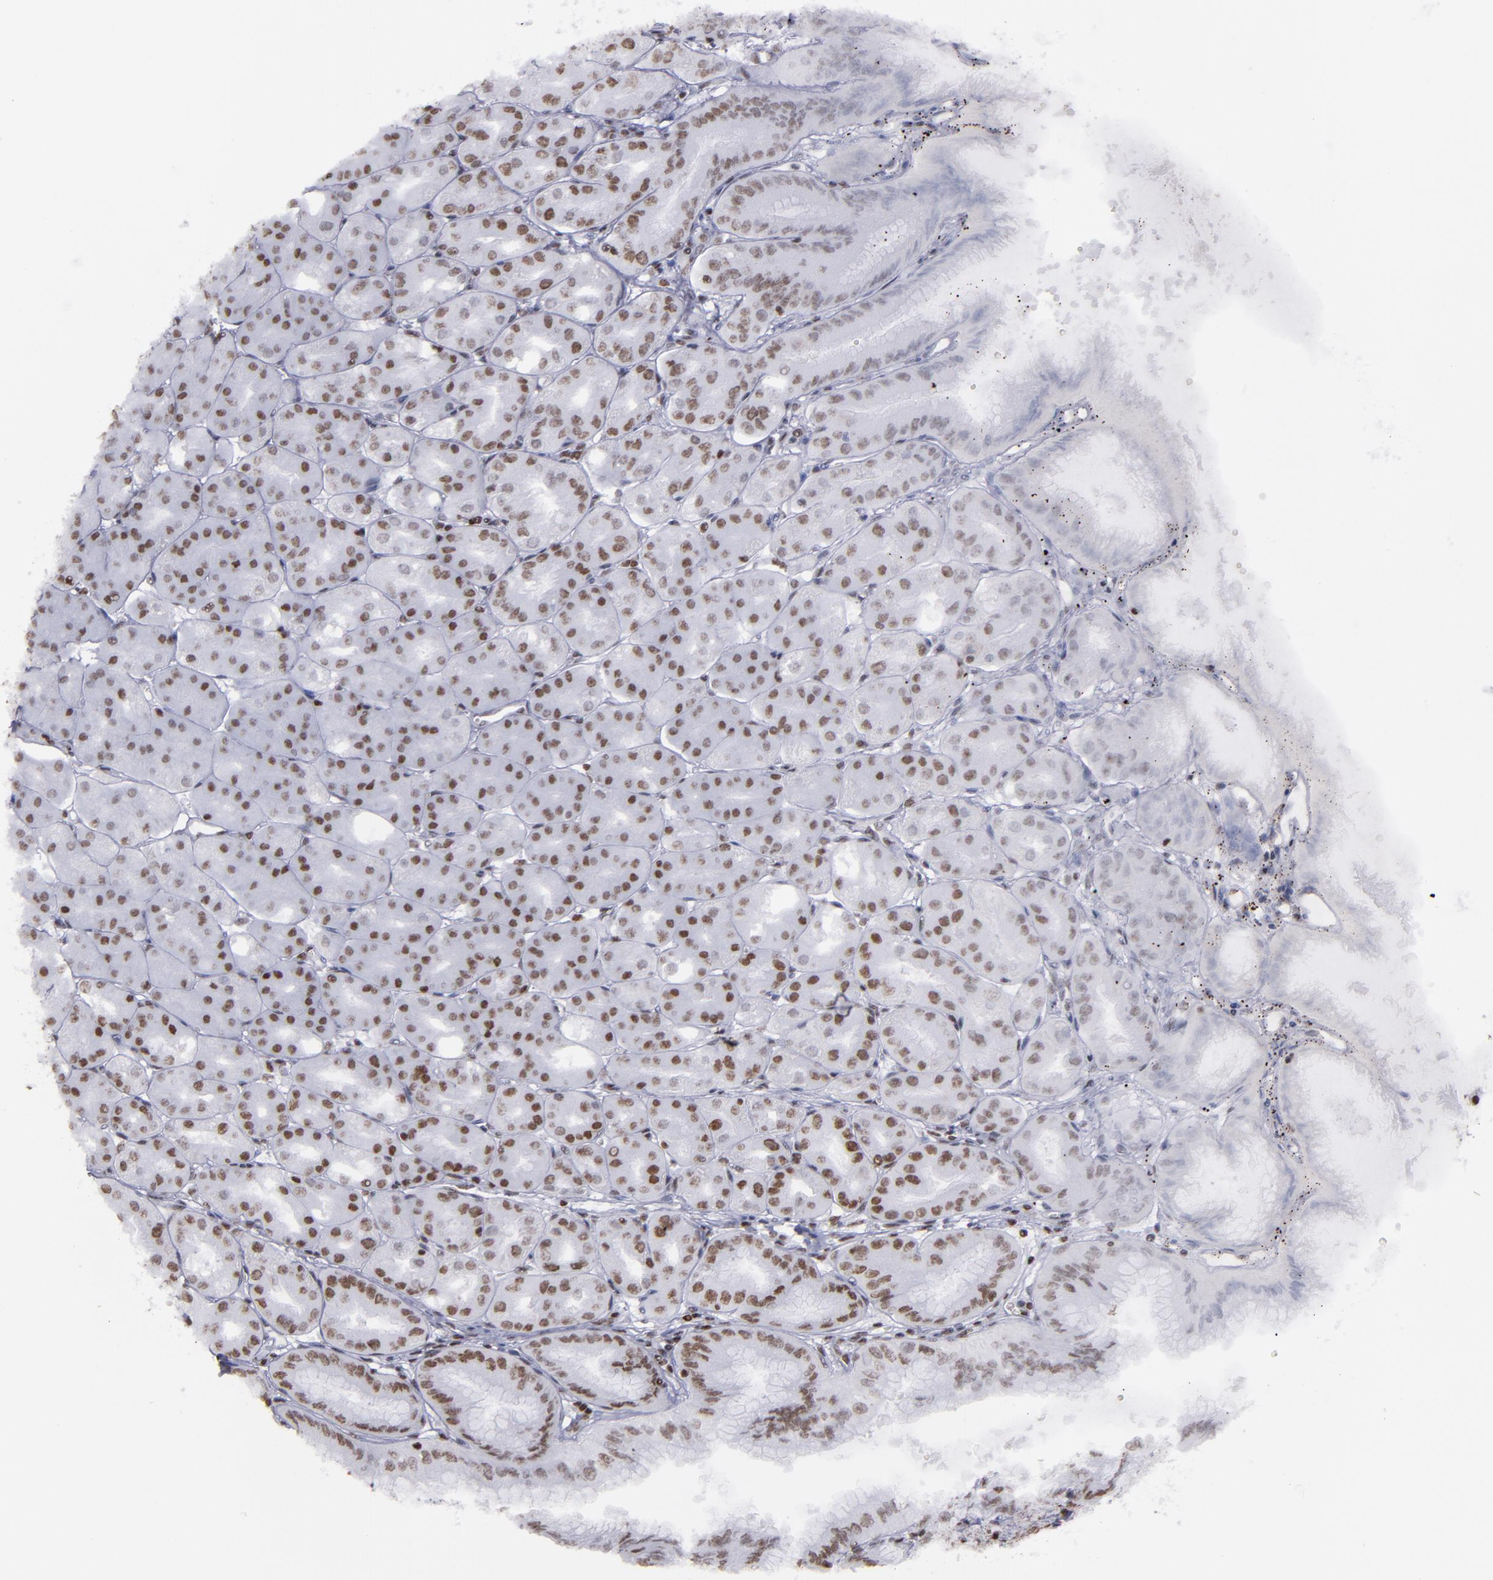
{"staining": {"intensity": "strong", "quantity": ">75%", "location": "nuclear"}, "tissue": "stomach", "cell_type": "Glandular cells", "image_type": "normal", "snomed": [{"axis": "morphology", "description": "Normal tissue, NOS"}, {"axis": "topography", "description": "Stomach, lower"}], "caption": "Stomach stained with a brown dye shows strong nuclear positive positivity in approximately >75% of glandular cells.", "gene": "TERF2", "patient": {"sex": "male", "age": 71}}